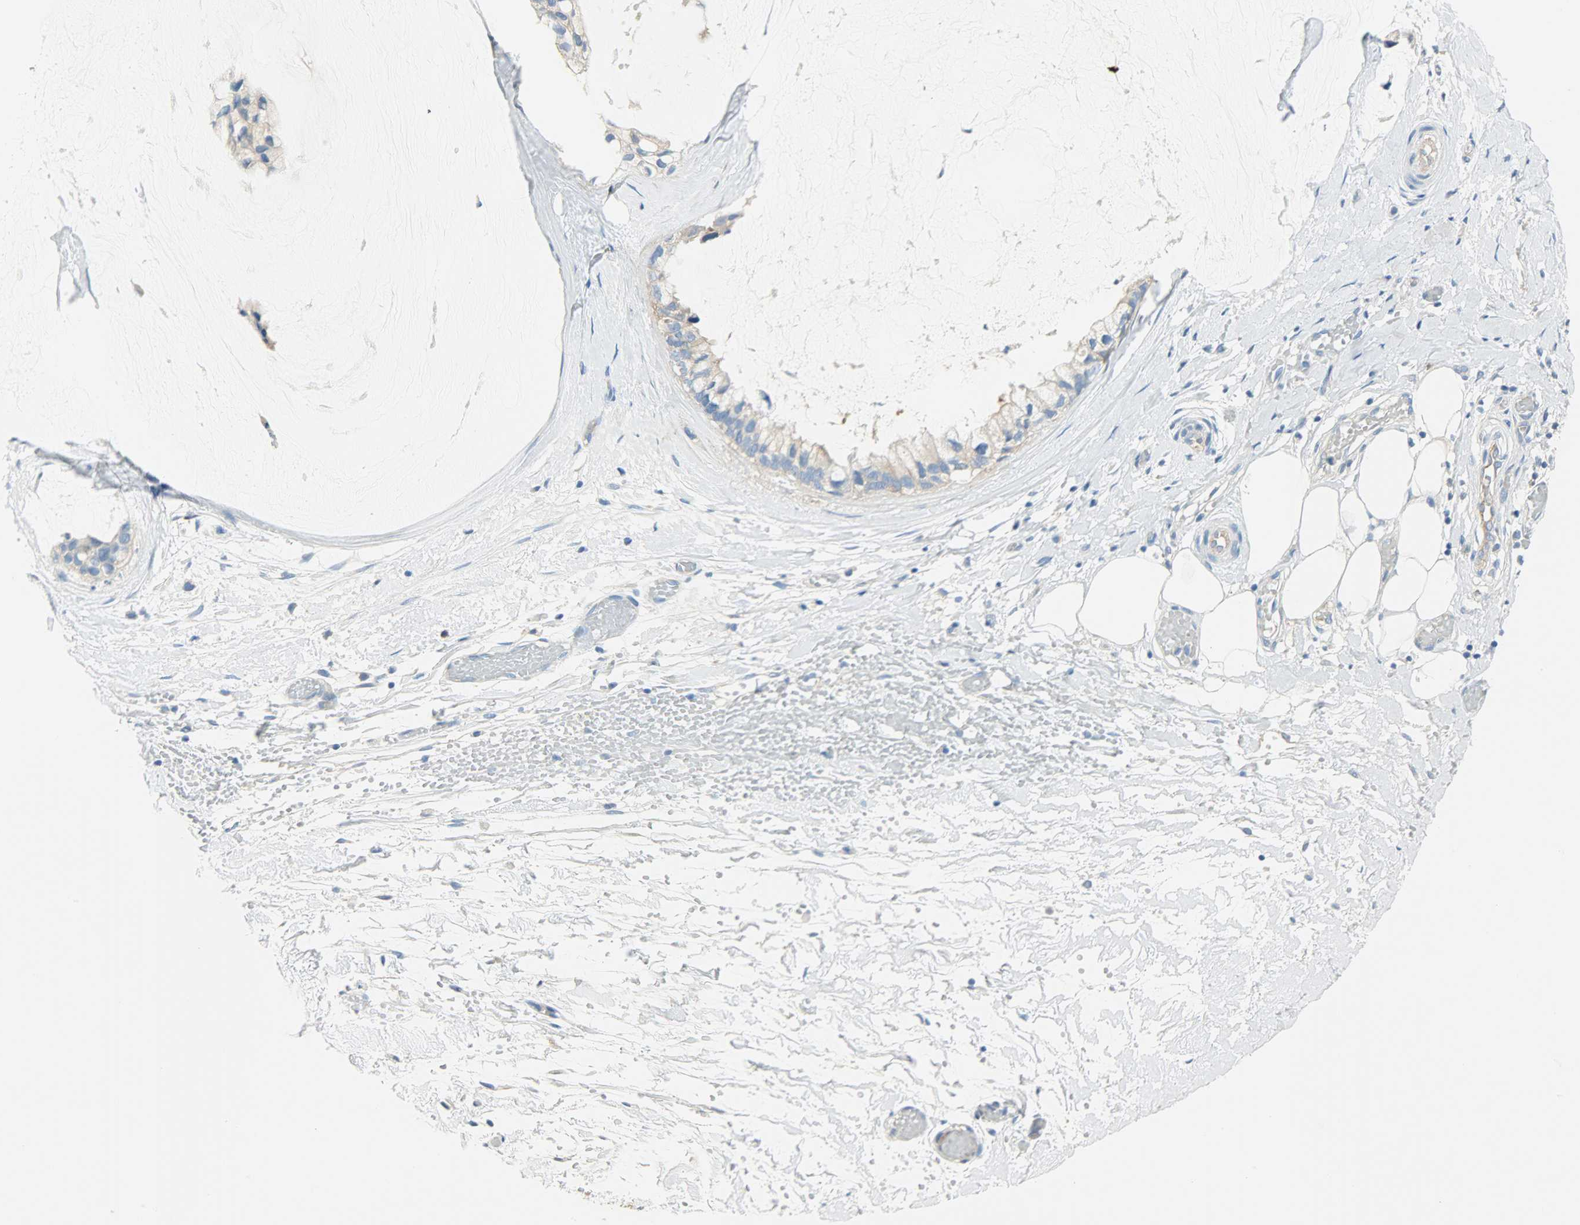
{"staining": {"intensity": "weak", "quantity": ">75%", "location": "cytoplasmic/membranous"}, "tissue": "ovarian cancer", "cell_type": "Tumor cells", "image_type": "cancer", "snomed": [{"axis": "morphology", "description": "Cystadenocarcinoma, mucinous, NOS"}, {"axis": "topography", "description": "Ovary"}], "caption": "The micrograph reveals a brown stain indicating the presence of a protein in the cytoplasmic/membranous of tumor cells in mucinous cystadenocarcinoma (ovarian).", "gene": "WARS1", "patient": {"sex": "female", "age": 39}}